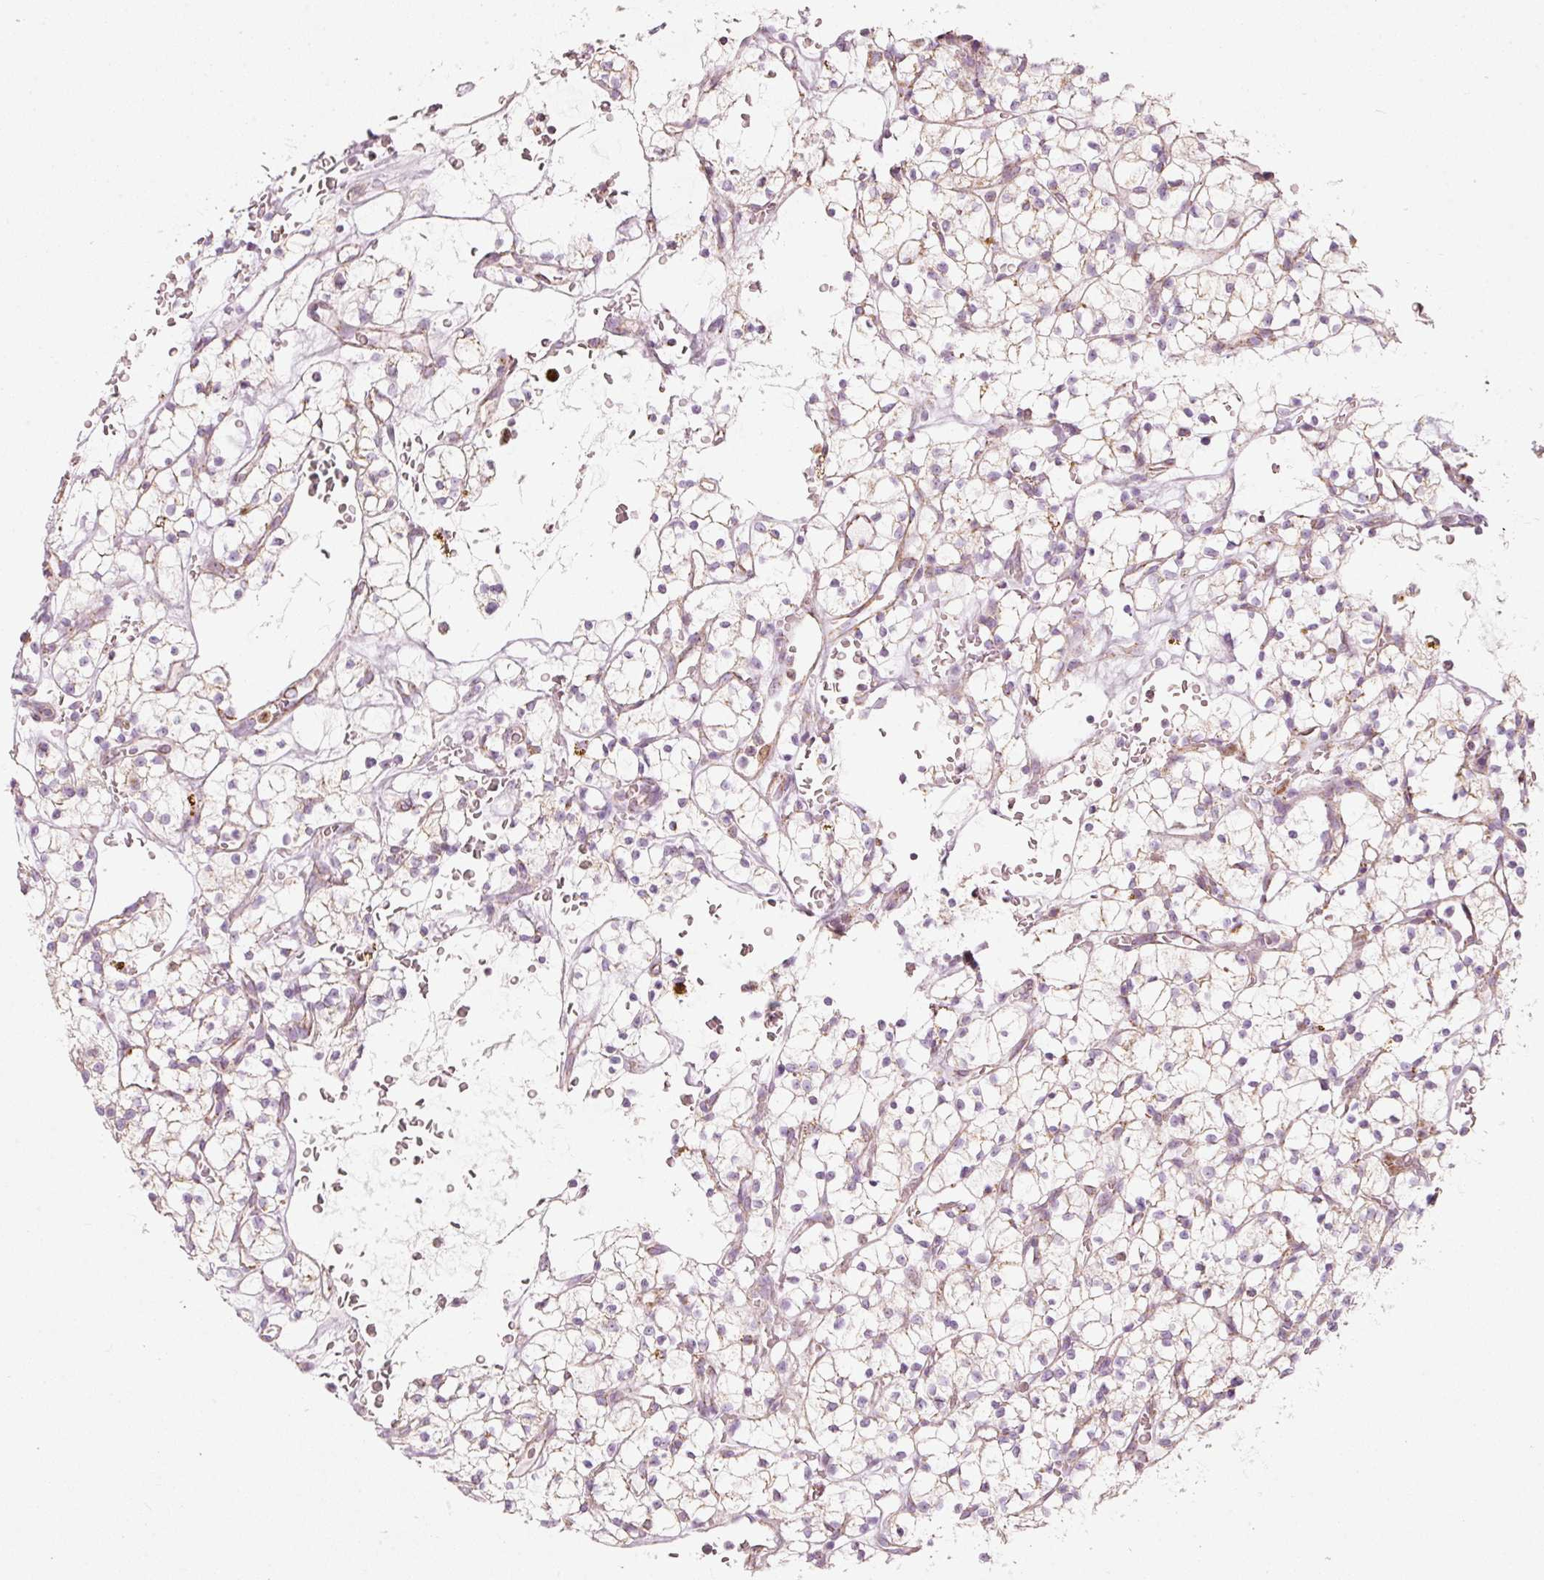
{"staining": {"intensity": "negative", "quantity": "none", "location": "none"}, "tissue": "renal cancer", "cell_type": "Tumor cells", "image_type": "cancer", "snomed": [{"axis": "morphology", "description": "Adenocarcinoma, NOS"}, {"axis": "topography", "description": "Kidney"}], "caption": "Immunohistochemical staining of renal cancer (adenocarcinoma) reveals no significant expression in tumor cells.", "gene": "DUT", "patient": {"sex": "female", "age": 64}}